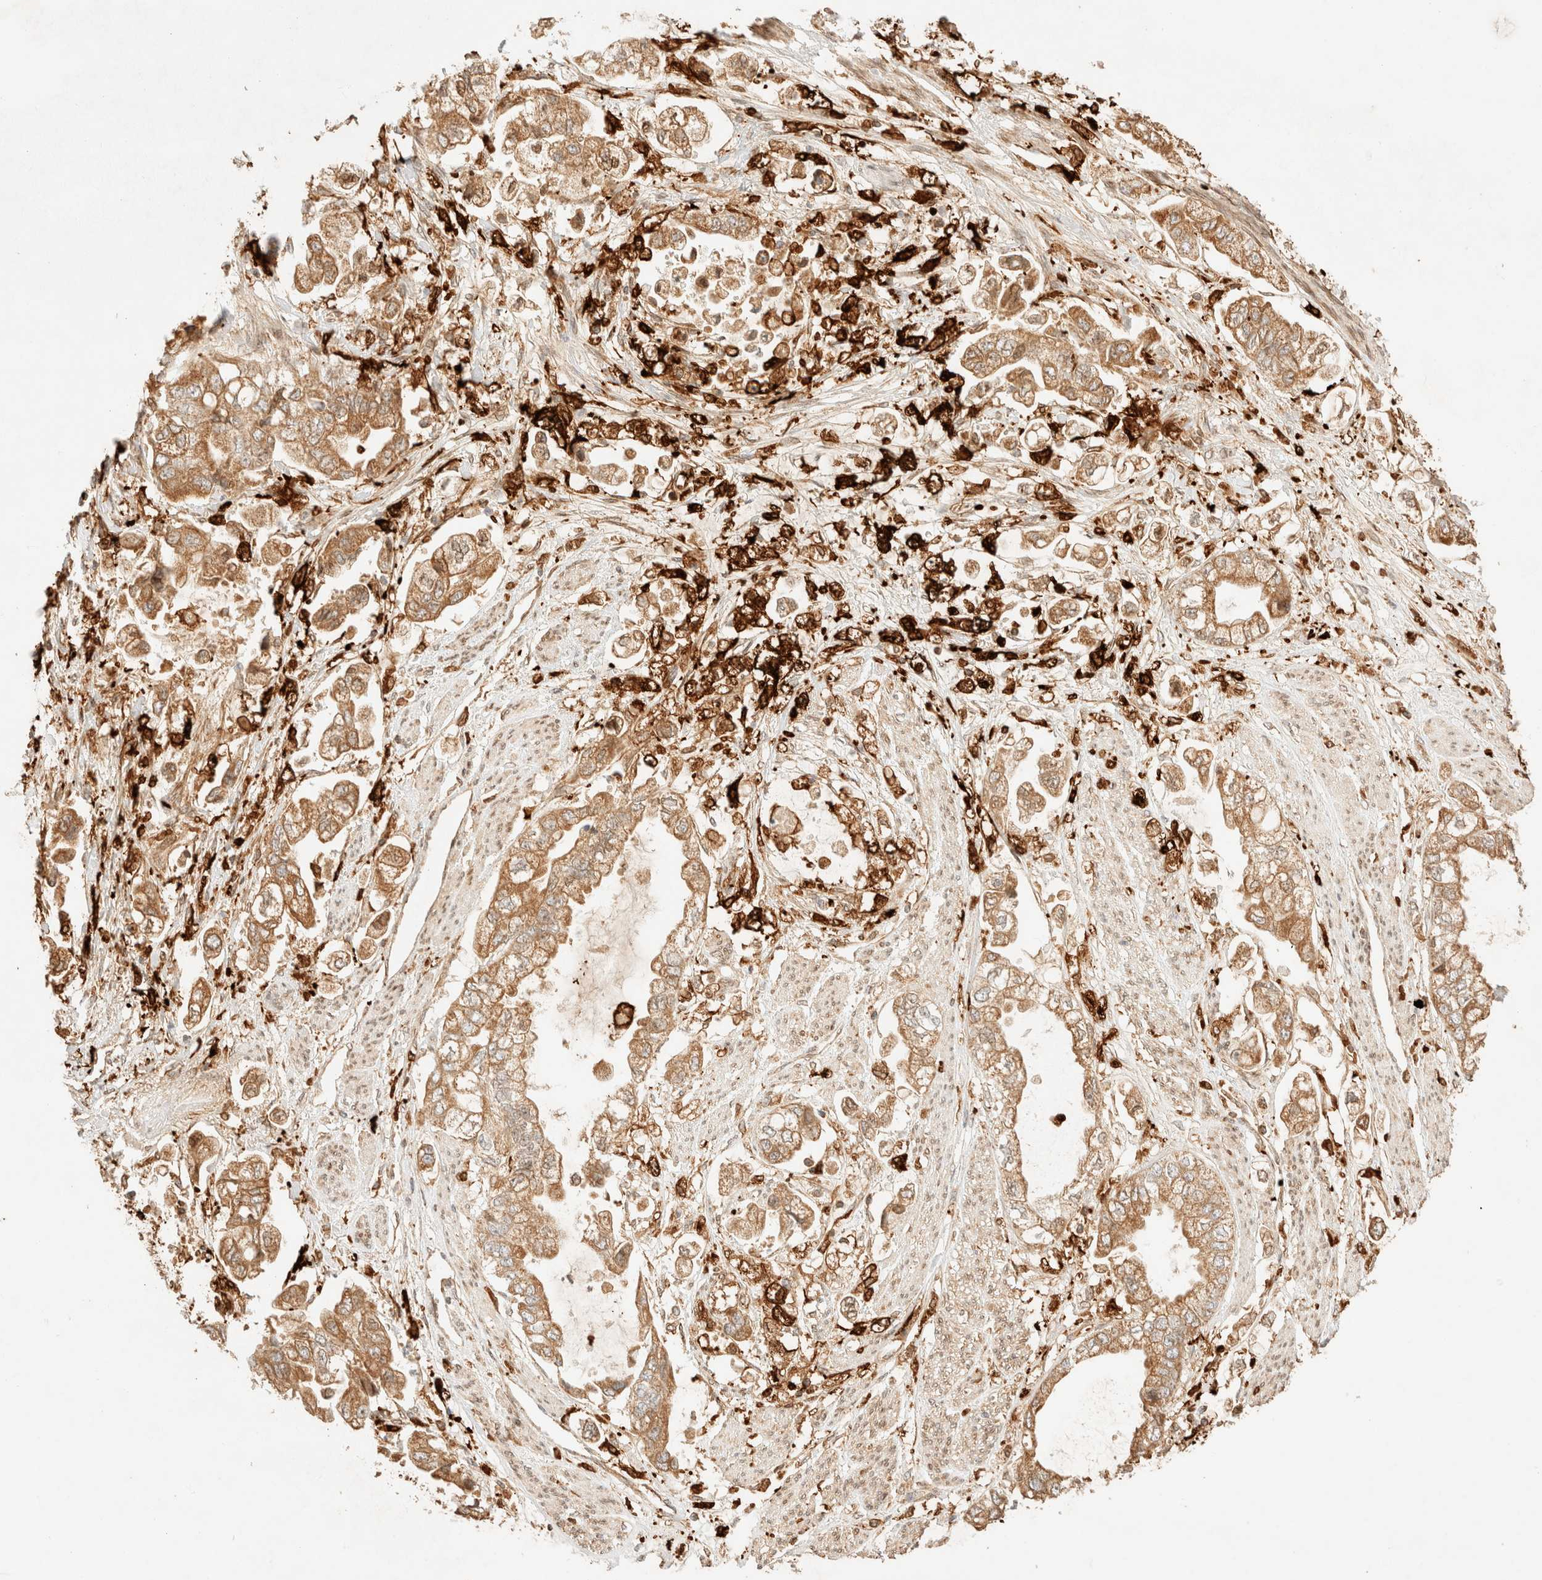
{"staining": {"intensity": "moderate", "quantity": ">75%", "location": "cytoplasmic/membranous"}, "tissue": "stomach cancer", "cell_type": "Tumor cells", "image_type": "cancer", "snomed": [{"axis": "morphology", "description": "Adenocarcinoma, NOS"}, {"axis": "topography", "description": "Stomach"}], "caption": "An image showing moderate cytoplasmic/membranous positivity in approximately >75% of tumor cells in adenocarcinoma (stomach), as visualized by brown immunohistochemical staining.", "gene": "TACO1", "patient": {"sex": "male", "age": 62}}